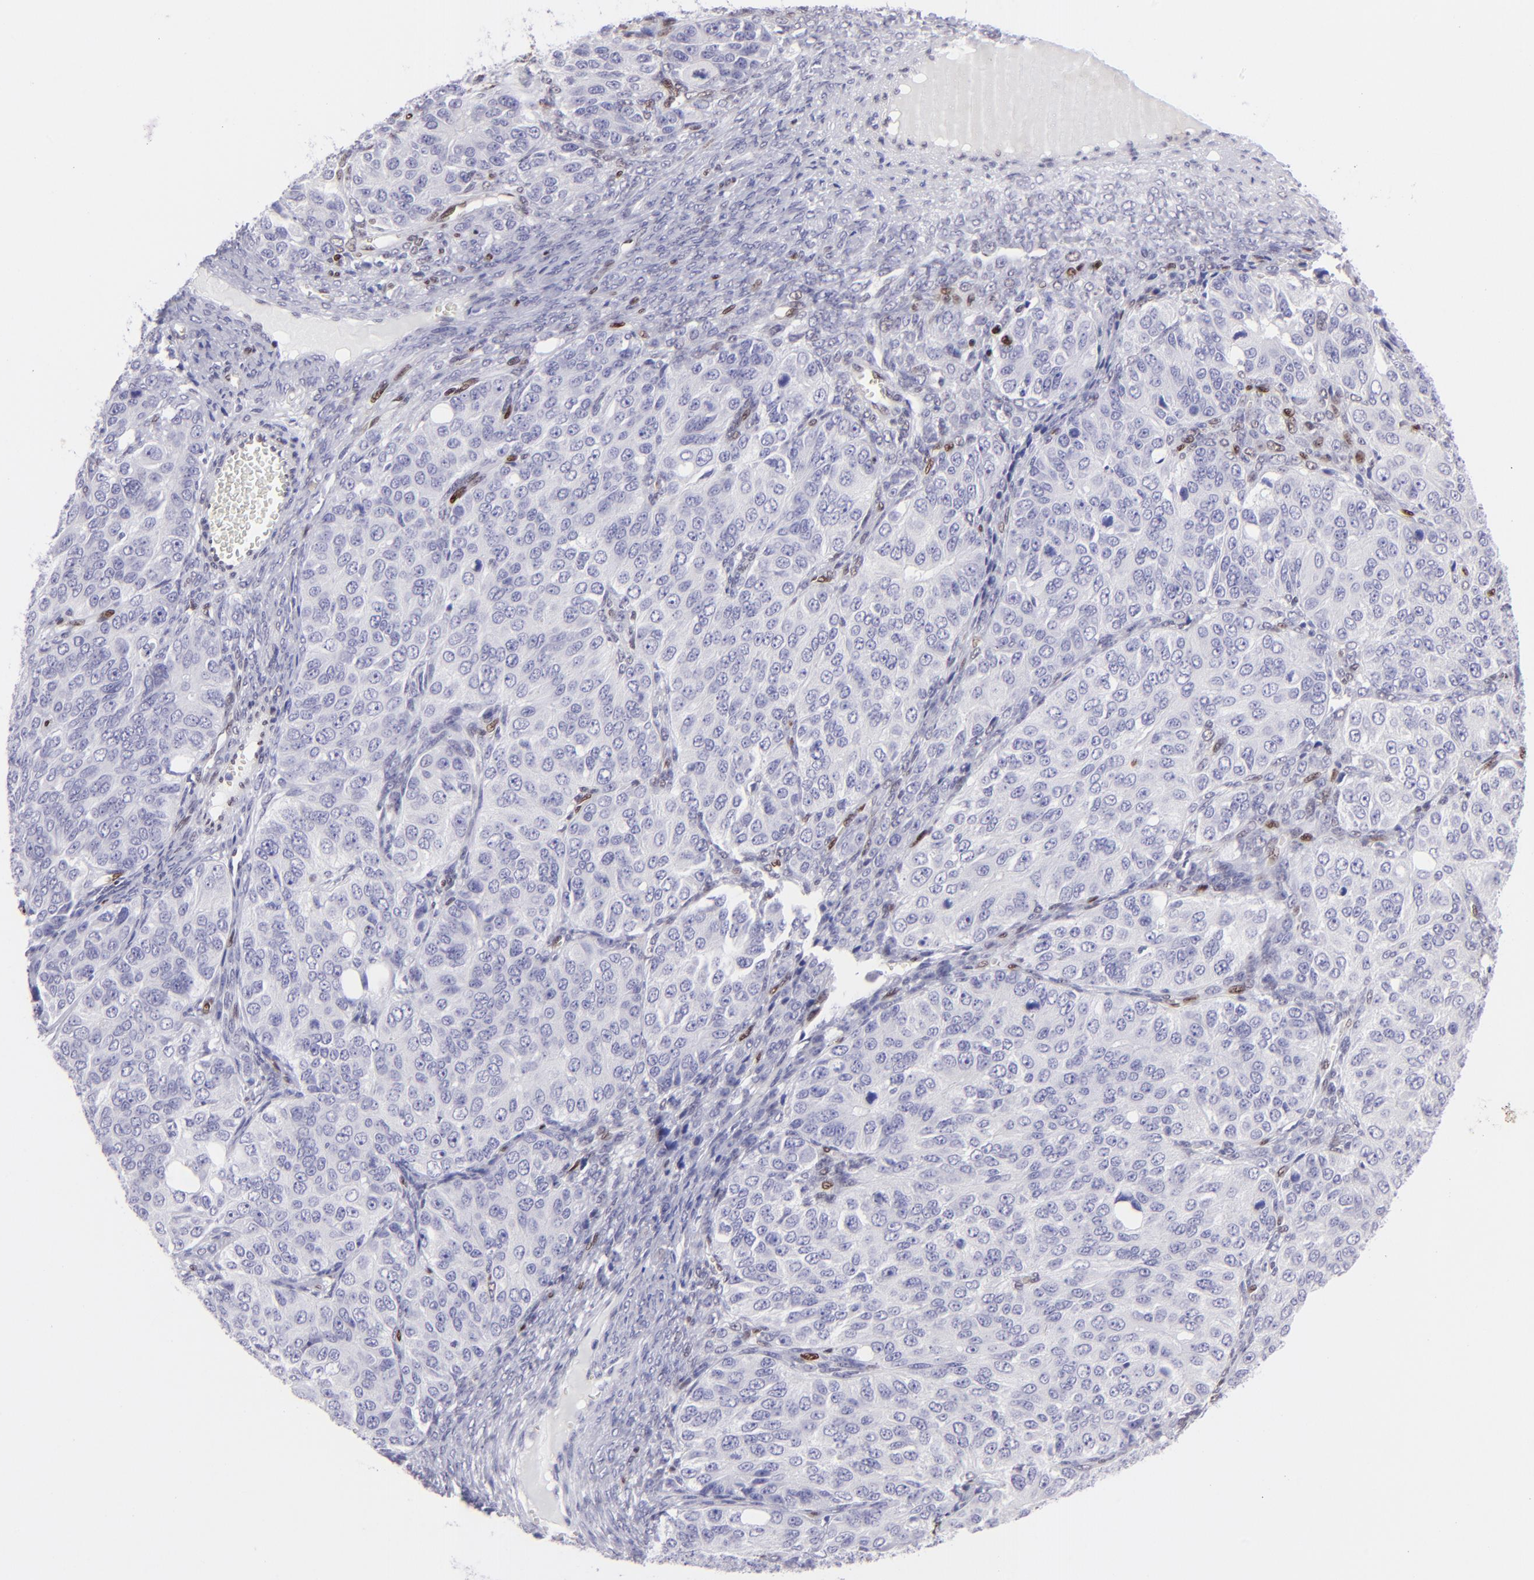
{"staining": {"intensity": "negative", "quantity": "none", "location": "none"}, "tissue": "ovarian cancer", "cell_type": "Tumor cells", "image_type": "cancer", "snomed": [{"axis": "morphology", "description": "Carcinoma, endometroid"}, {"axis": "topography", "description": "Ovary"}], "caption": "Endometroid carcinoma (ovarian) stained for a protein using IHC reveals no positivity tumor cells.", "gene": "ETS1", "patient": {"sex": "female", "age": 51}}